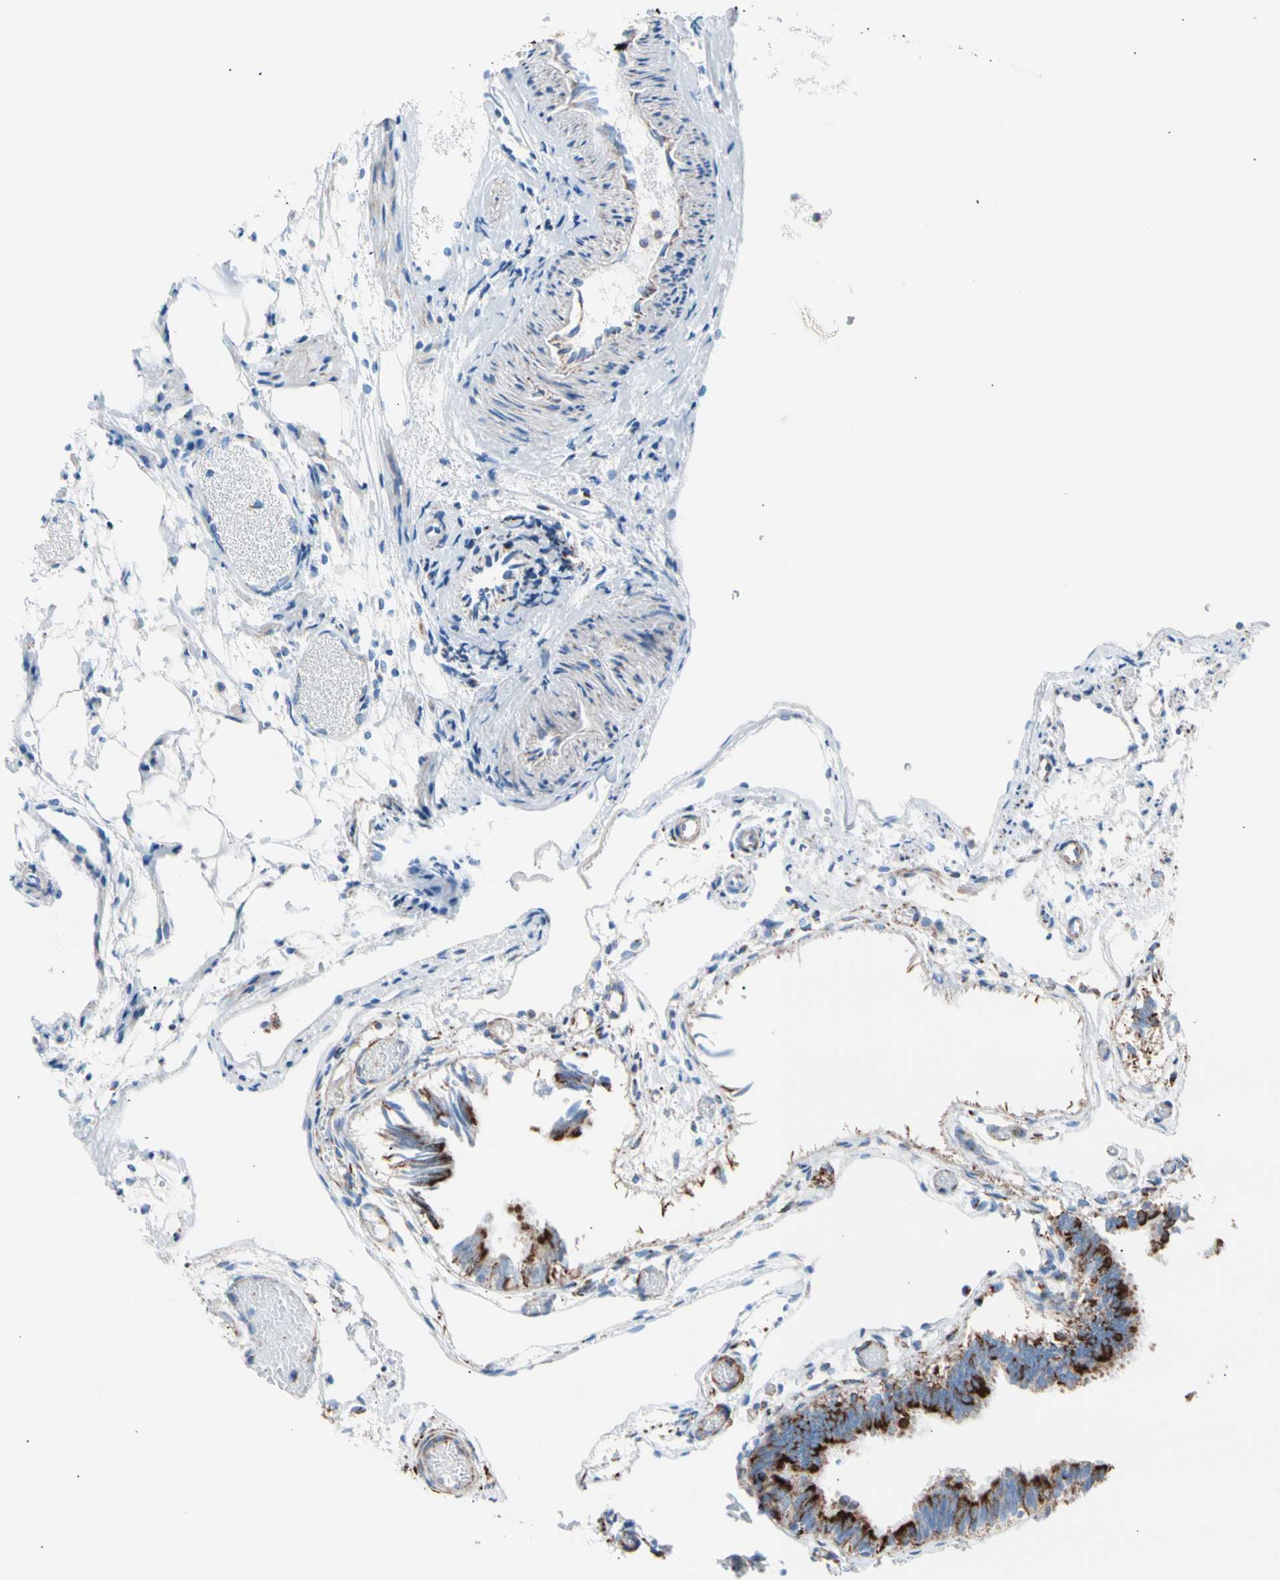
{"staining": {"intensity": "strong", "quantity": "25%-75%", "location": "cytoplasmic/membranous"}, "tissue": "fallopian tube", "cell_type": "Glandular cells", "image_type": "normal", "snomed": [{"axis": "morphology", "description": "Normal tissue, NOS"}, {"axis": "topography", "description": "Fallopian tube"}], "caption": "Protein expression analysis of unremarkable fallopian tube reveals strong cytoplasmic/membranous positivity in about 25%-75% of glandular cells. Nuclei are stained in blue.", "gene": "HK1", "patient": {"sex": "female", "age": 29}}